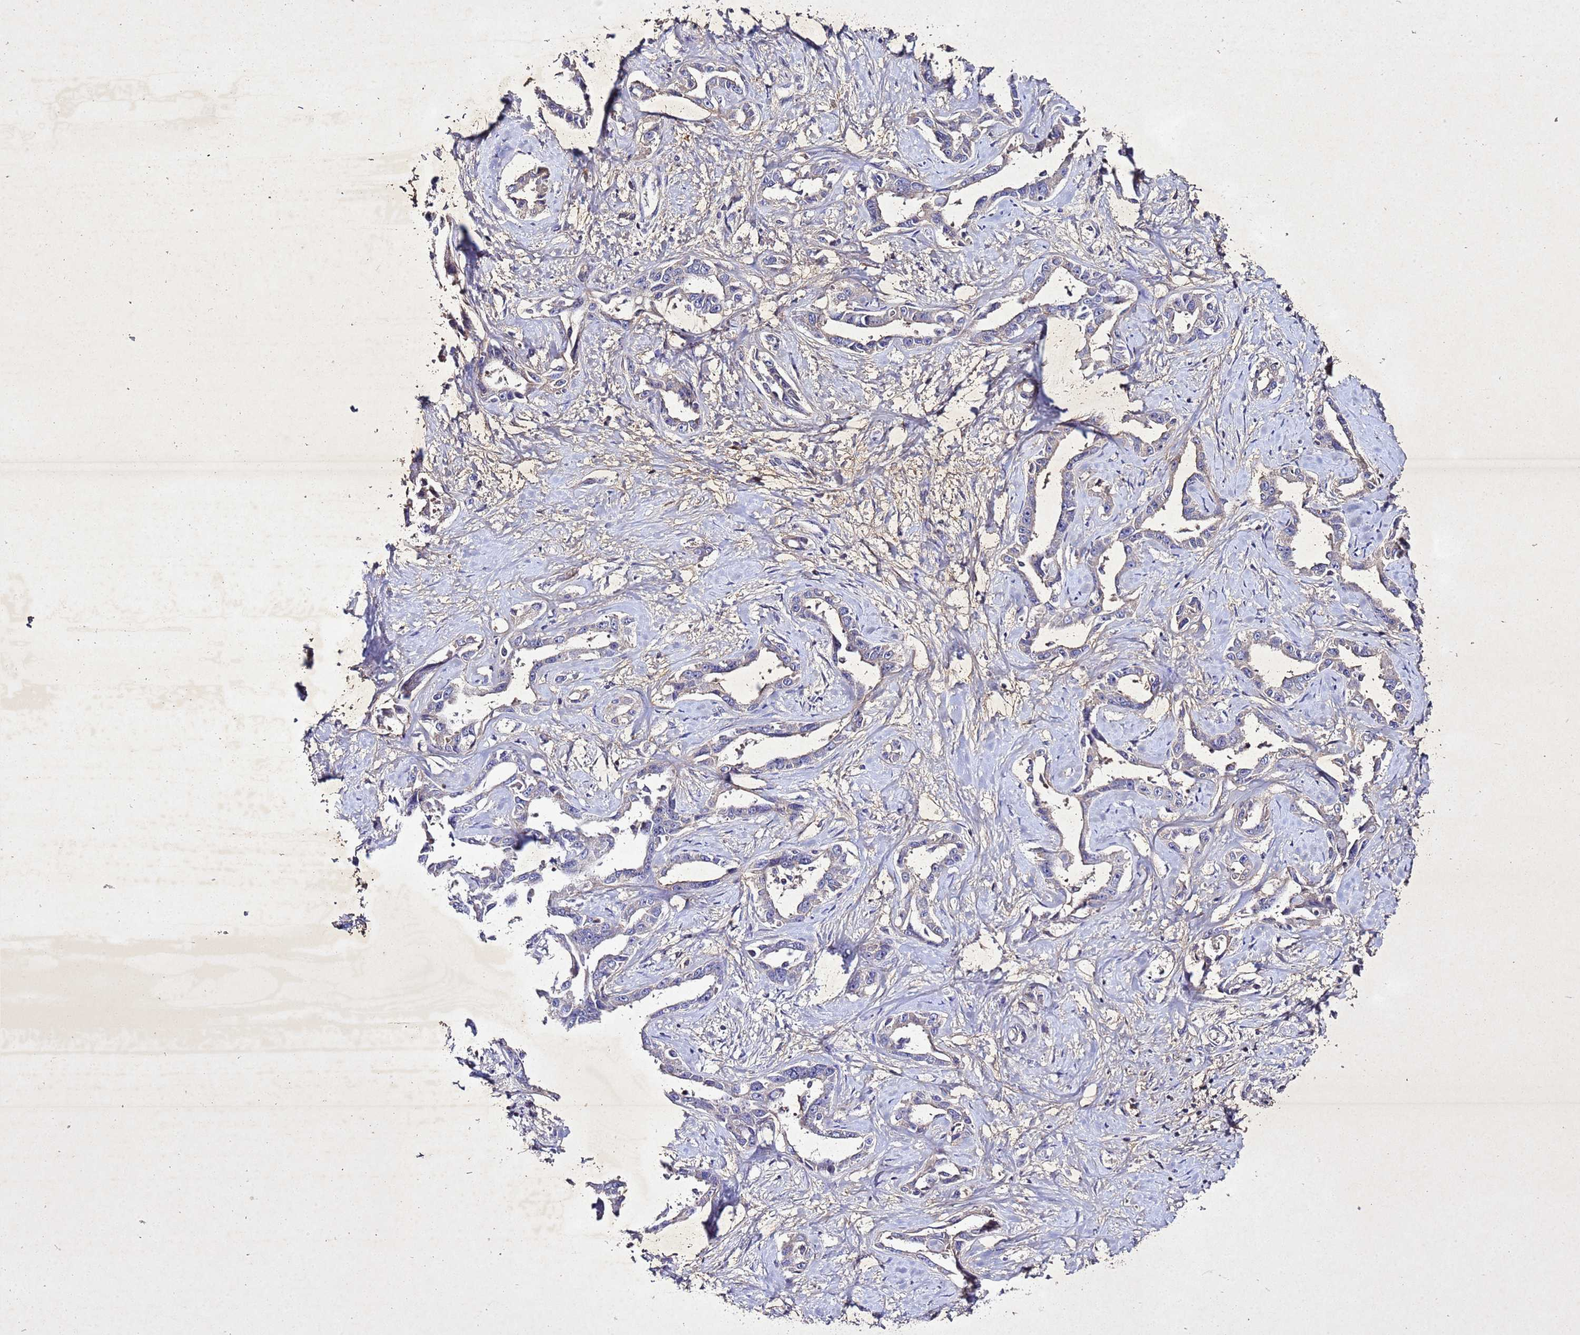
{"staining": {"intensity": "negative", "quantity": "none", "location": "none"}, "tissue": "liver cancer", "cell_type": "Tumor cells", "image_type": "cancer", "snomed": [{"axis": "morphology", "description": "Cholangiocarcinoma"}, {"axis": "topography", "description": "Liver"}], "caption": "The histopathology image displays no staining of tumor cells in liver cholangiocarcinoma.", "gene": "SV2B", "patient": {"sex": "male", "age": 59}}